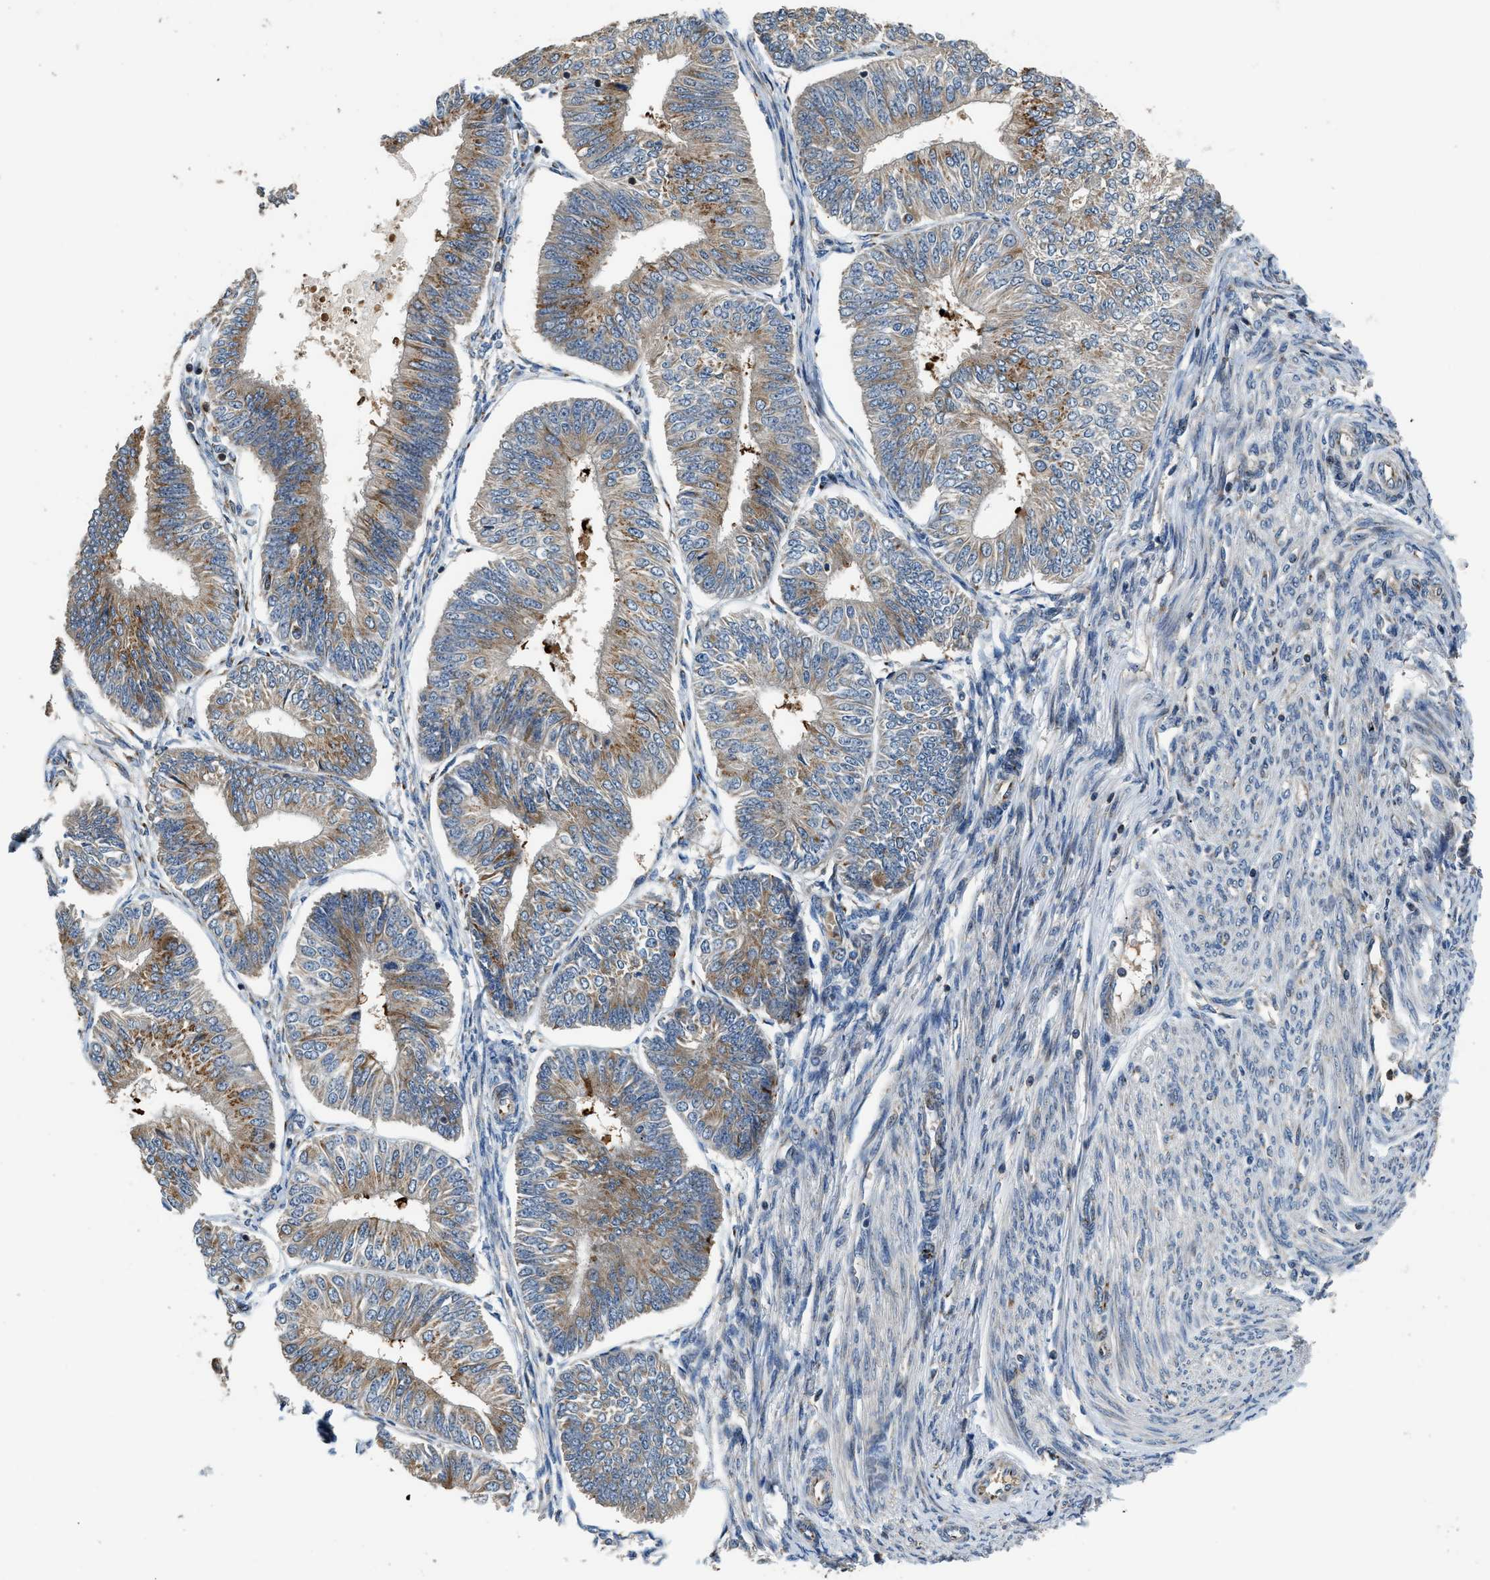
{"staining": {"intensity": "moderate", "quantity": ">75%", "location": "cytoplasmic/membranous"}, "tissue": "endometrial cancer", "cell_type": "Tumor cells", "image_type": "cancer", "snomed": [{"axis": "morphology", "description": "Adenocarcinoma, NOS"}, {"axis": "topography", "description": "Endometrium"}], "caption": "Endometrial adenocarcinoma stained for a protein reveals moderate cytoplasmic/membranous positivity in tumor cells.", "gene": "FUT8", "patient": {"sex": "female", "age": 58}}